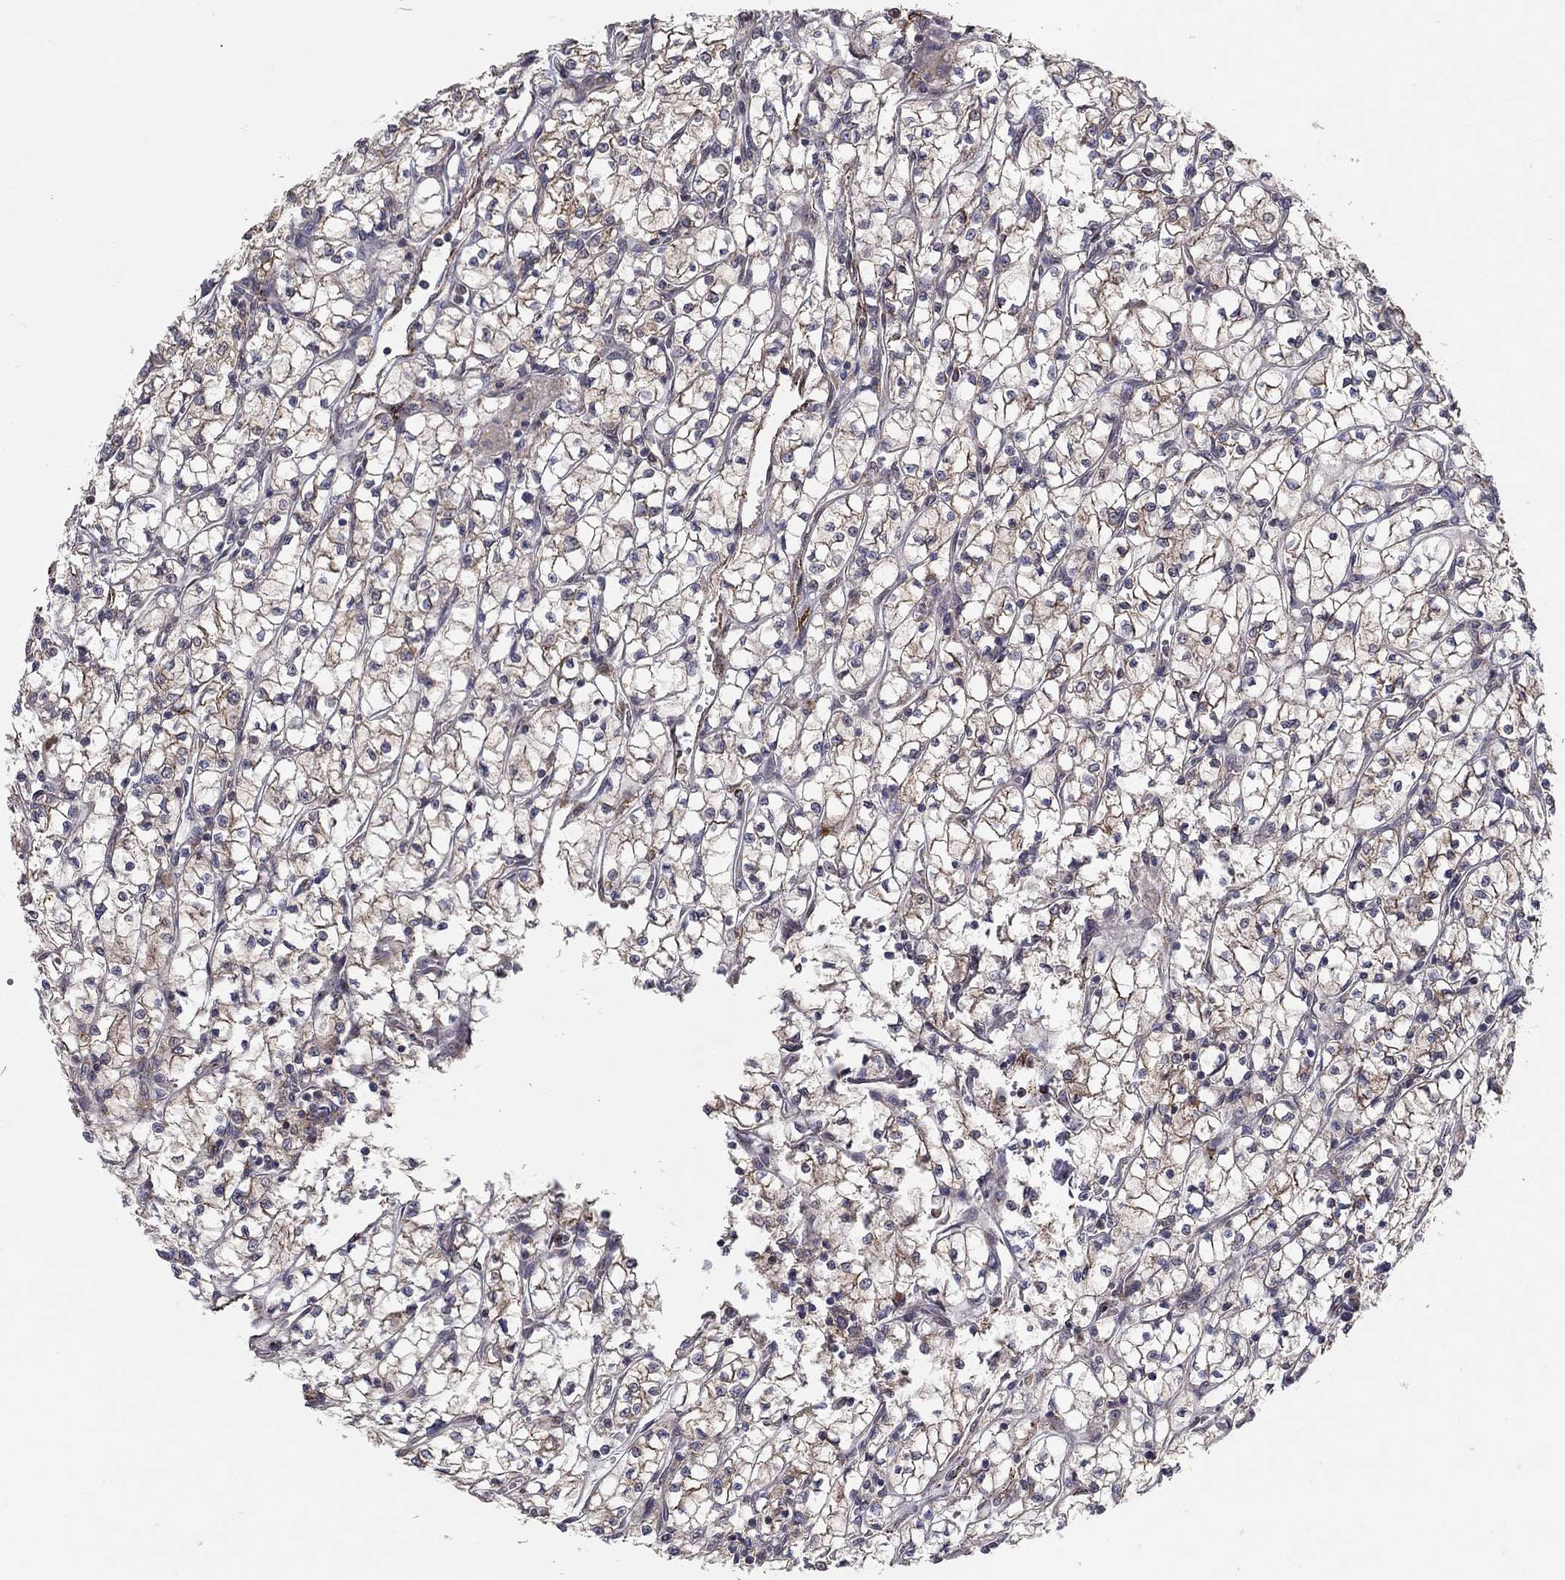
{"staining": {"intensity": "moderate", "quantity": "<25%", "location": "cytoplasmic/membranous"}, "tissue": "renal cancer", "cell_type": "Tumor cells", "image_type": "cancer", "snomed": [{"axis": "morphology", "description": "Adenocarcinoma, NOS"}, {"axis": "topography", "description": "Kidney"}], "caption": "Immunohistochemistry (IHC) (DAB) staining of renal cancer (adenocarcinoma) exhibits moderate cytoplasmic/membranous protein positivity in about <25% of tumor cells. The protein of interest is stained brown, and the nuclei are stained in blue (DAB IHC with brightfield microscopy, high magnification).", "gene": "YIF1A", "patient": {"sex": "female", "age": 64}}